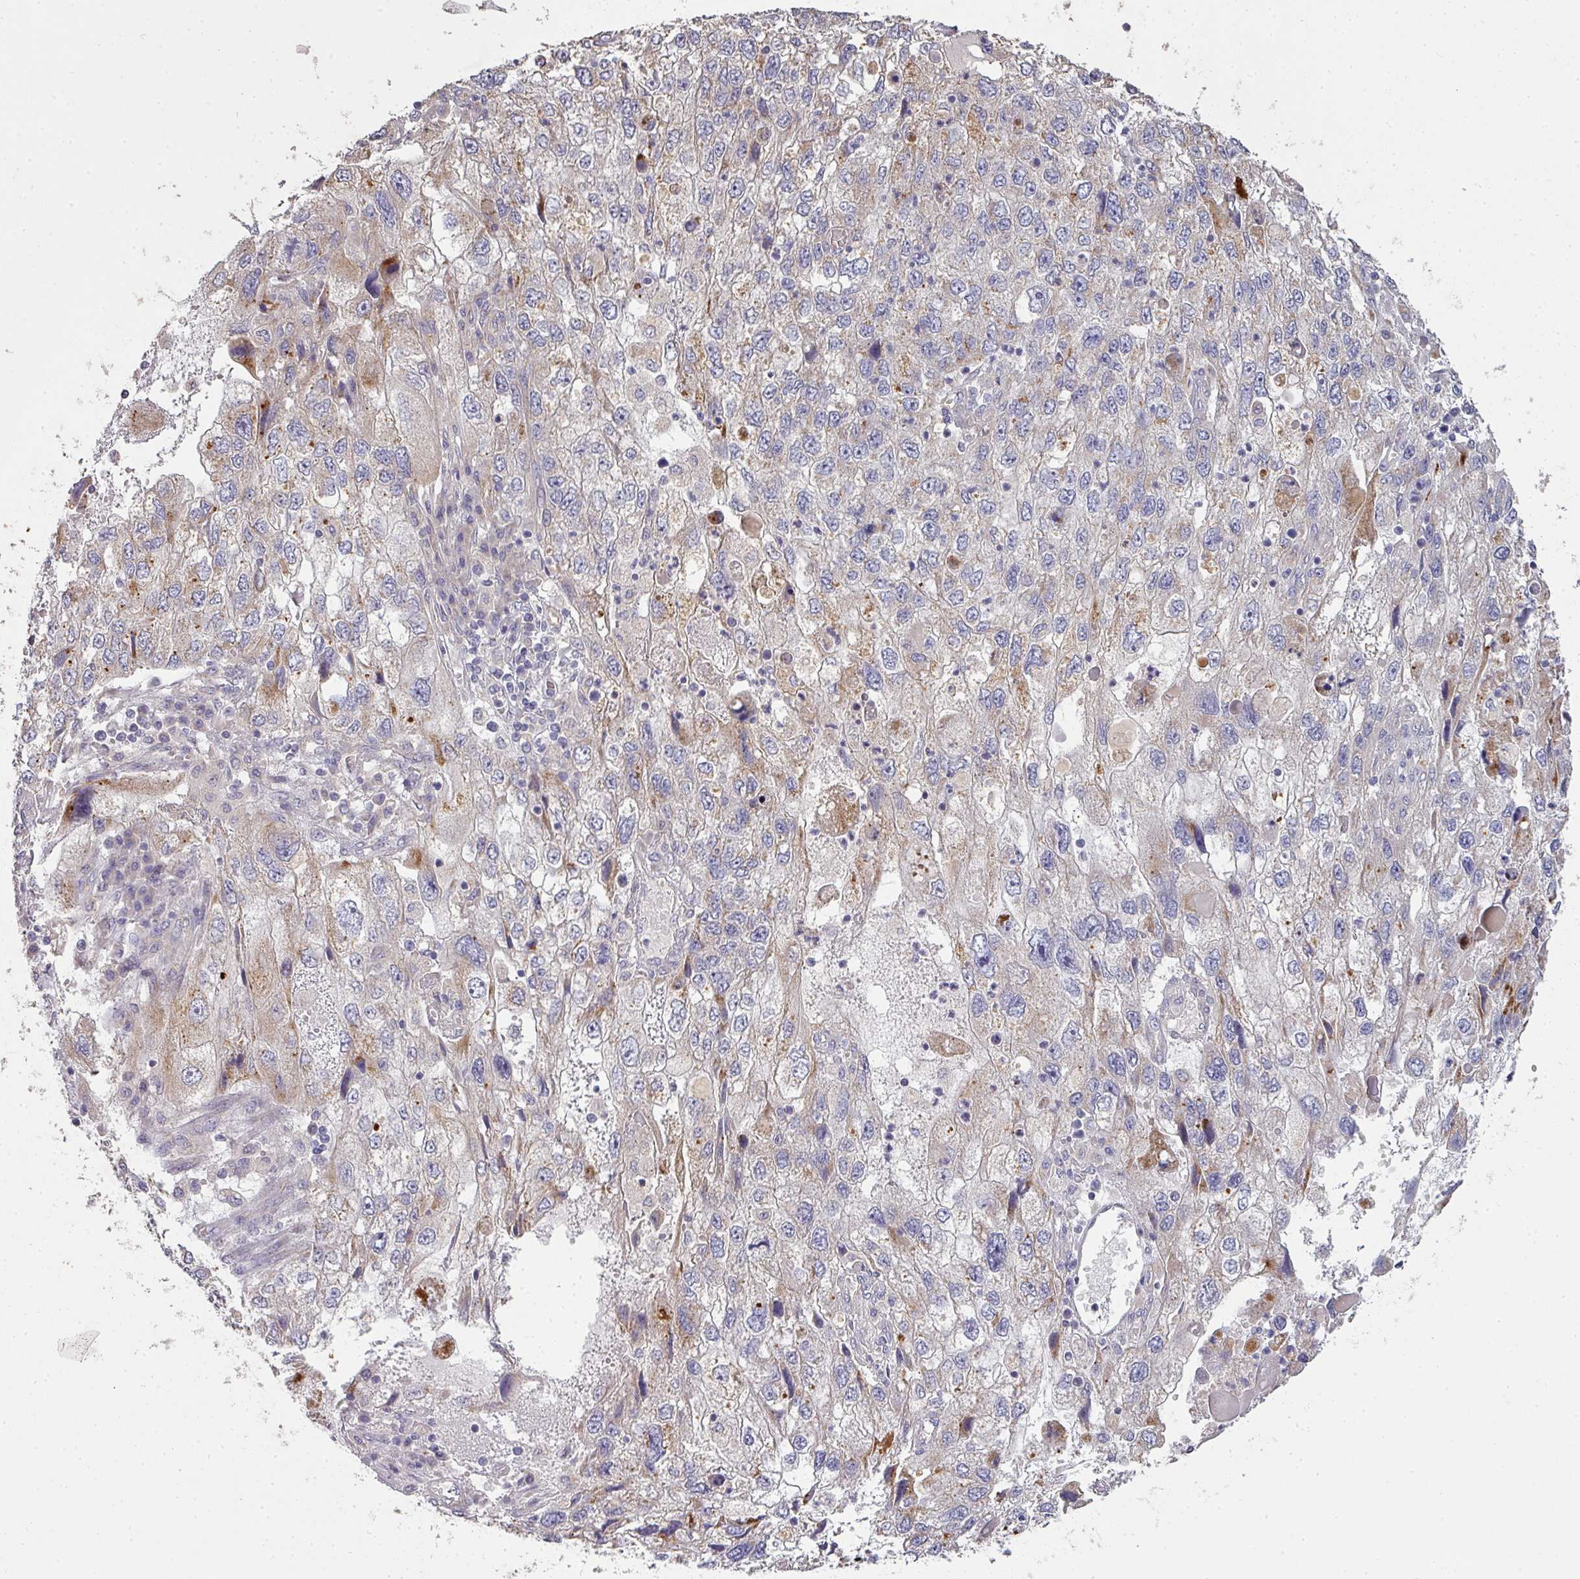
{"staining": {"intensity": "moderate", "quantity": "<25%", "location": "cytoplasmic/membranous"}, "tissue": "endometrial cancer", "cell_type": "Tumor cells", "image_type": "cancer", "snomed": [{"axis": "morphology", "description": "Adenocarcinoma, NOS"}, {"axis": "topography", "description": "Endometrium"}], "caption": "Immunohistochemistry (IHC) of endometrial cancer (adenocarcinoma) exhibits low levels of moderate cytoplasmic/membranous expression in about <25% of tumor cells. Immunohistochemistry stains the protein in brown and the nuclei are stained blue.", "gene": "PCDH1", "patient": {"sex": "female", "age": 49}}